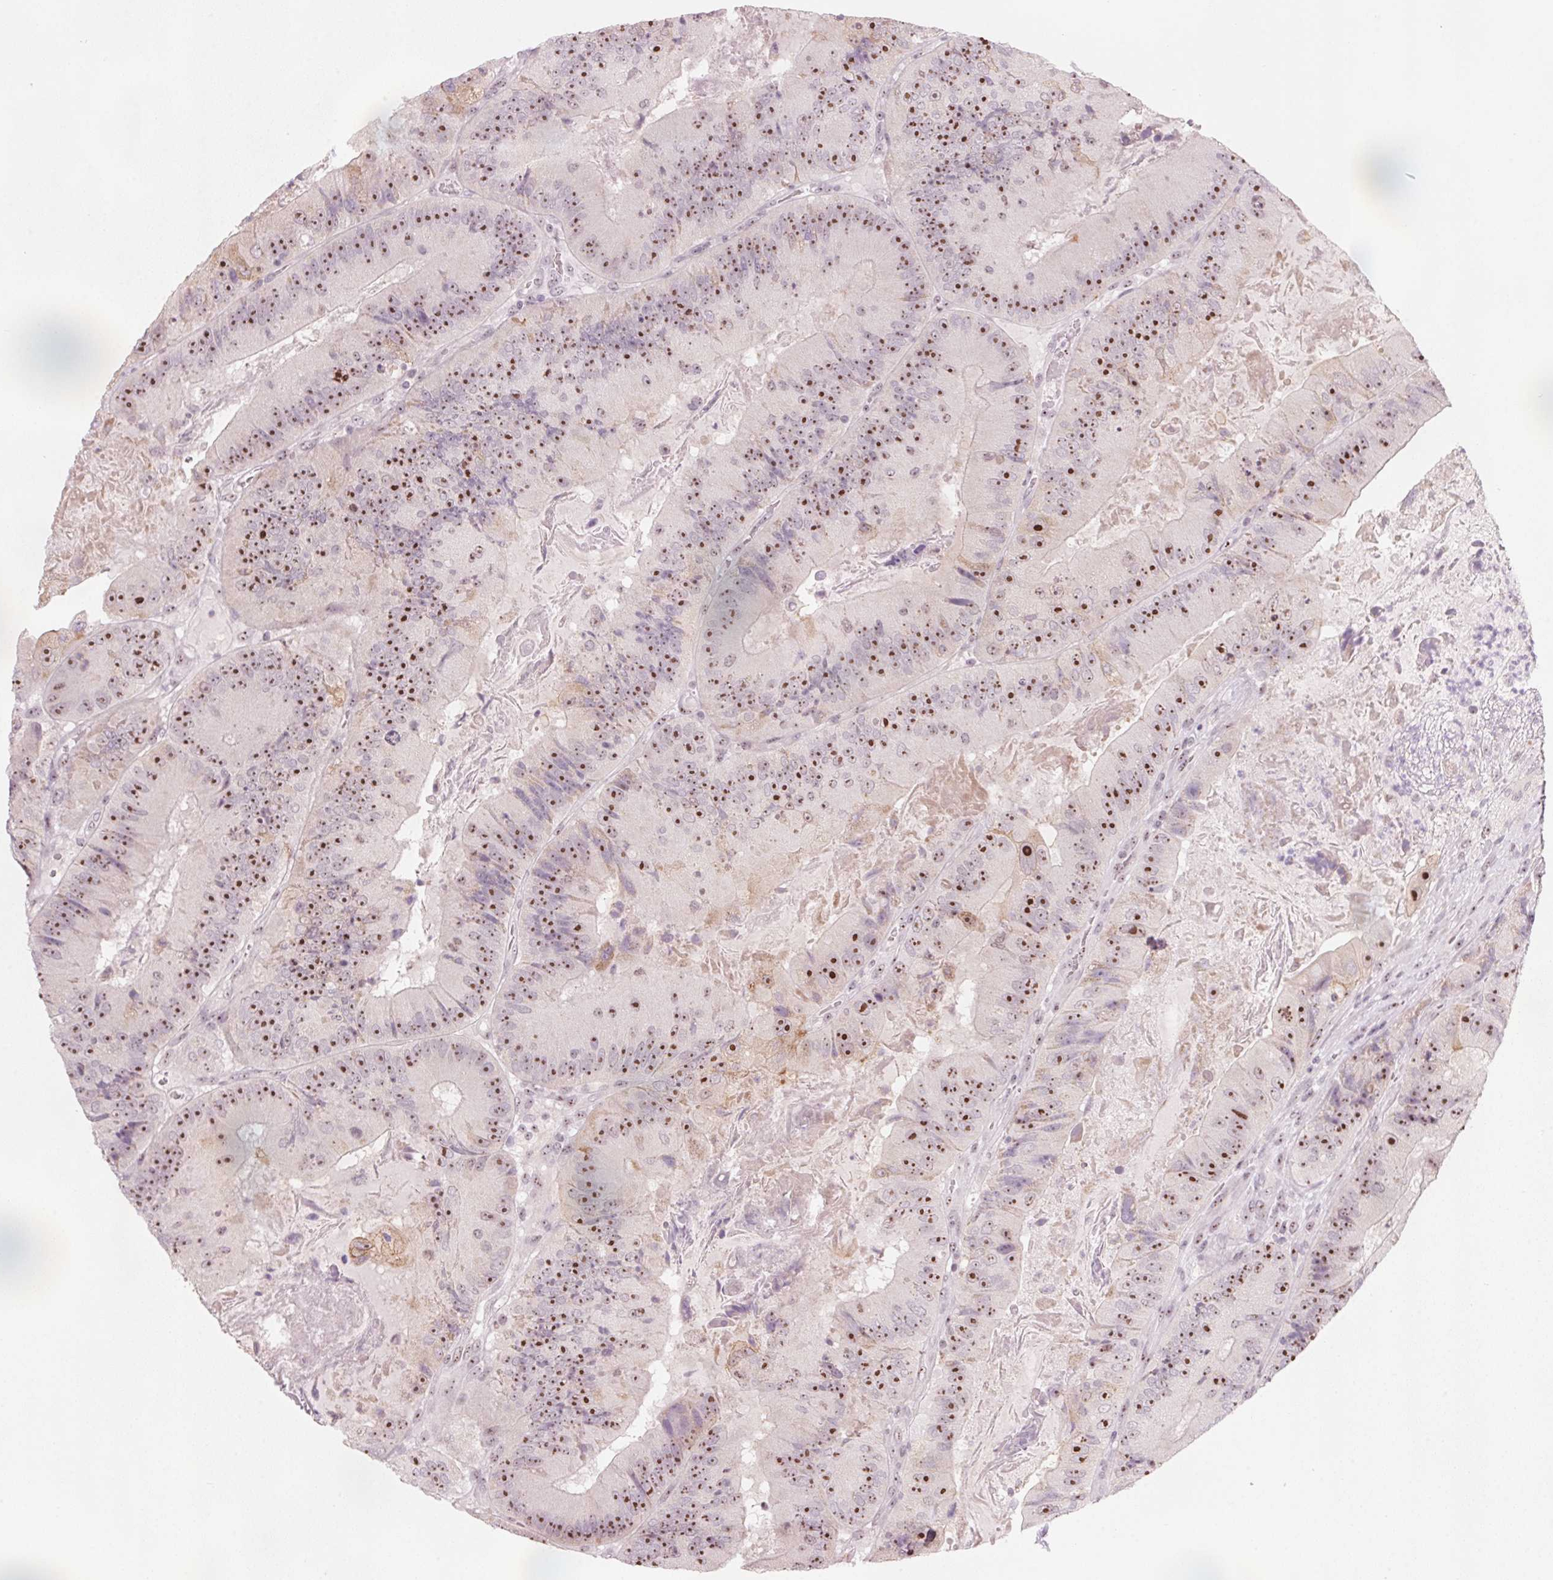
{"staining": {"intensity": "moderate", "quantity": ">75%", "location": "nuclear"}, "tissue": "colorectal cancer", "cell_type": "Tumor cells", "image_type": "cancer", "snomed": [{"axis": "morphology", "description": "Adenocarcinoma, NOS"}, {"axis": "topography", "description": "Colon"}], "caption": "This micrograph displays immunohistochemistry staining of human colorectal adenocarcinoma, with medium moderate nuclear staining in about >75% of tumor cells.", "gene": "DNTTIP2", "patient": {"sex": "female", "age": 86}}